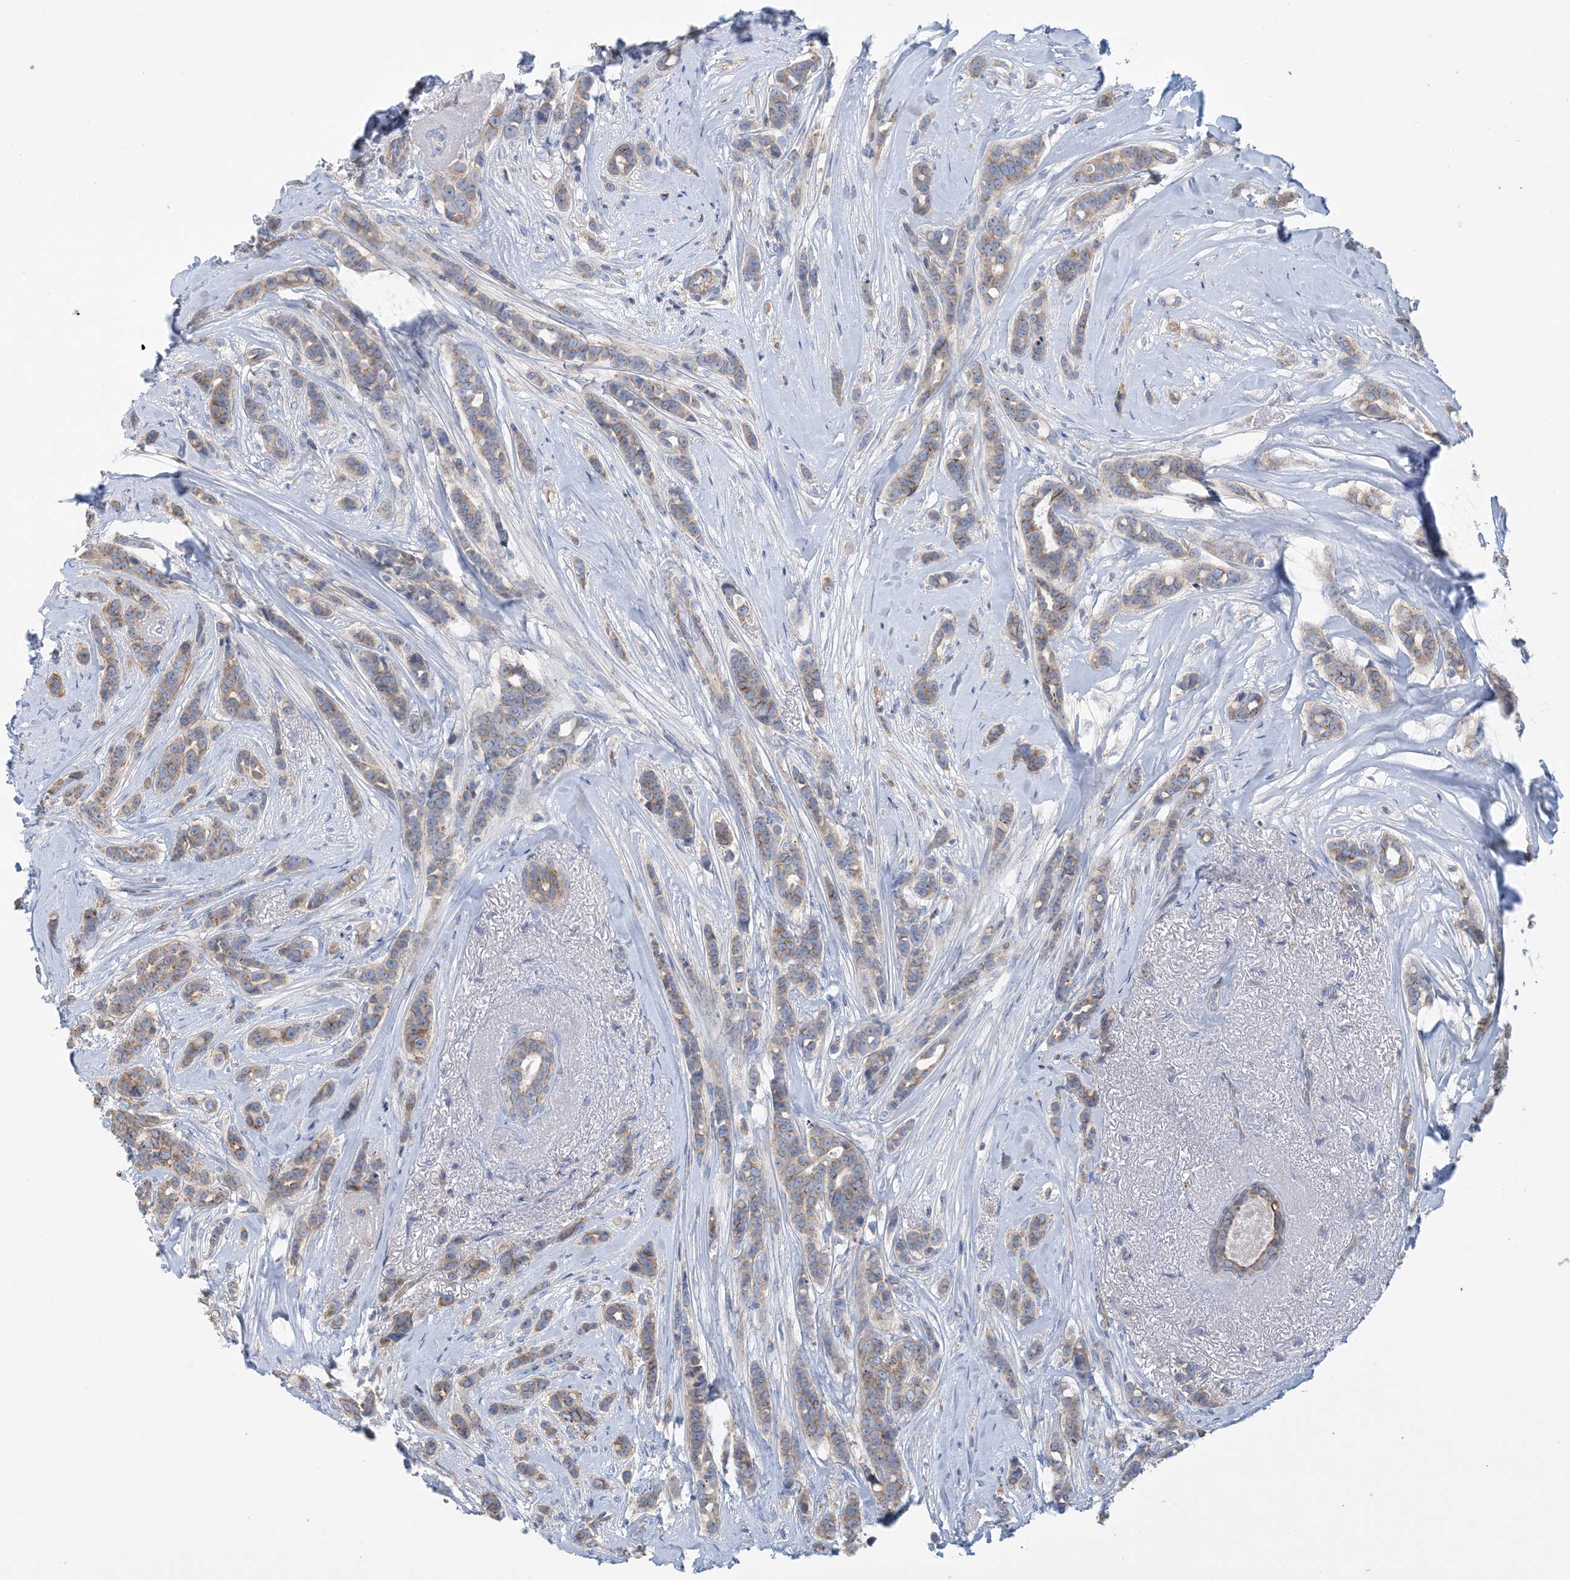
{"staining": {"intensity": "weak", "quantity": "25%-75%", "location": "cytoplasmic/membranous"}, "tissue": "breast cancer", "cell_type": "Tumor cells", "image_type": "cancer", "snomed": [{"axis": "morphology", "description": "Lobular carcinoma"}, {"axis": "topography", "description": "Breast"}], "caption": "Protein analysis of breast cancer tissue reveals weak cytoplasmic/membranous staining in about 25%-75% of tumor cells. The protein is stained brown, and the nuclei are stained in blue (DAB IHC with brightfield microscopy, high magnification).", "gene": "CALHM5", "patient": {"sex": "female", "age": 51}}